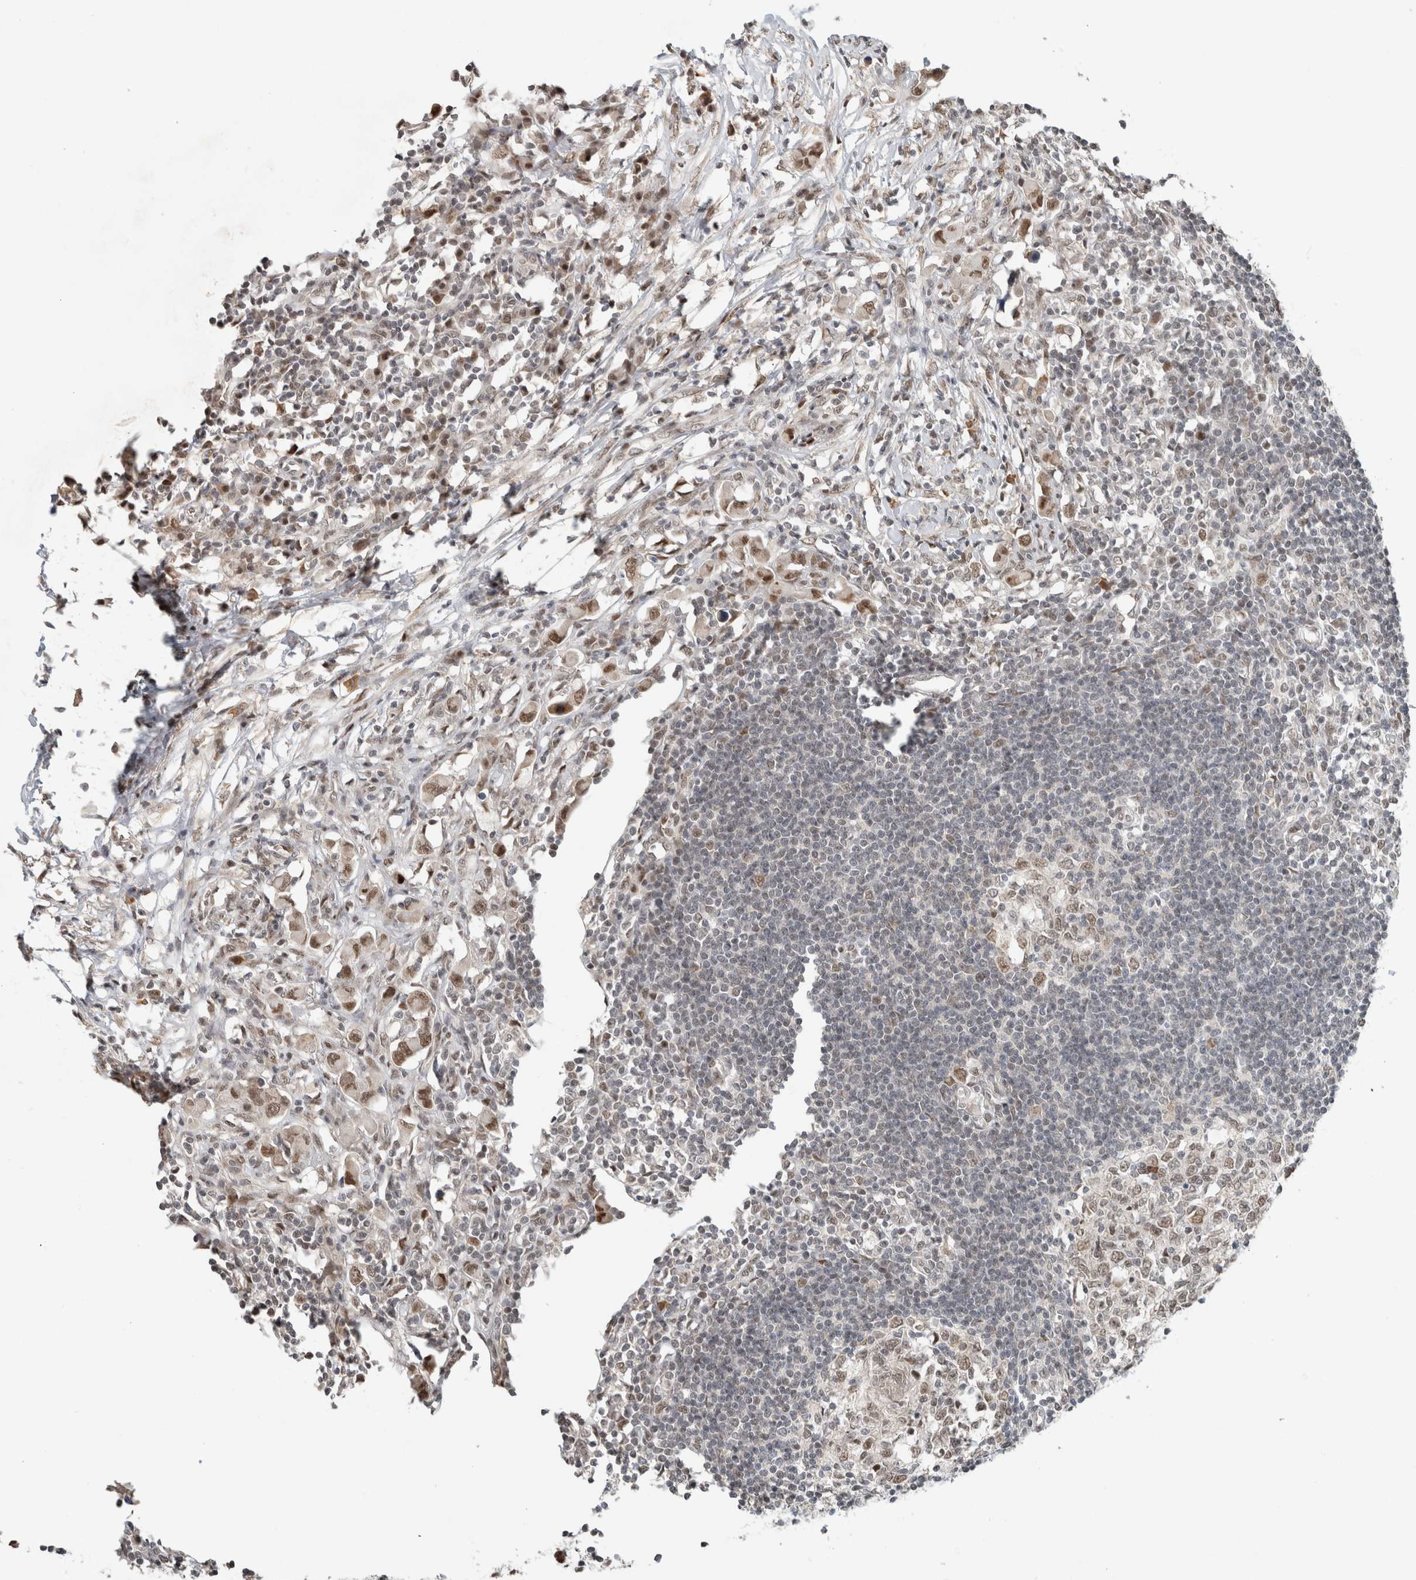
{"staining": {"intensity": "moderate", "quantity": ">75%", "location": "nuclear"}, "tissue": "lymph node", "cell_type": "Germinal center cells", "image_type": "normal", "snomed": [{"axis": "morphology", "description": "Normal tissue, NOS"}, {"axis": "morphology", "description": "Malignant melanoma, Metastatic site"}, {"axis": "topography", "description": "Lymph node"}], "caption": "Approximately >75% of germinal center cells in benign lymph node demonstrate moderate nuclear protein expression as visualized by brown immunohistochemical staining.", "gene": "HNRNPR", "patient": {"sex": "male", "age": 41}}